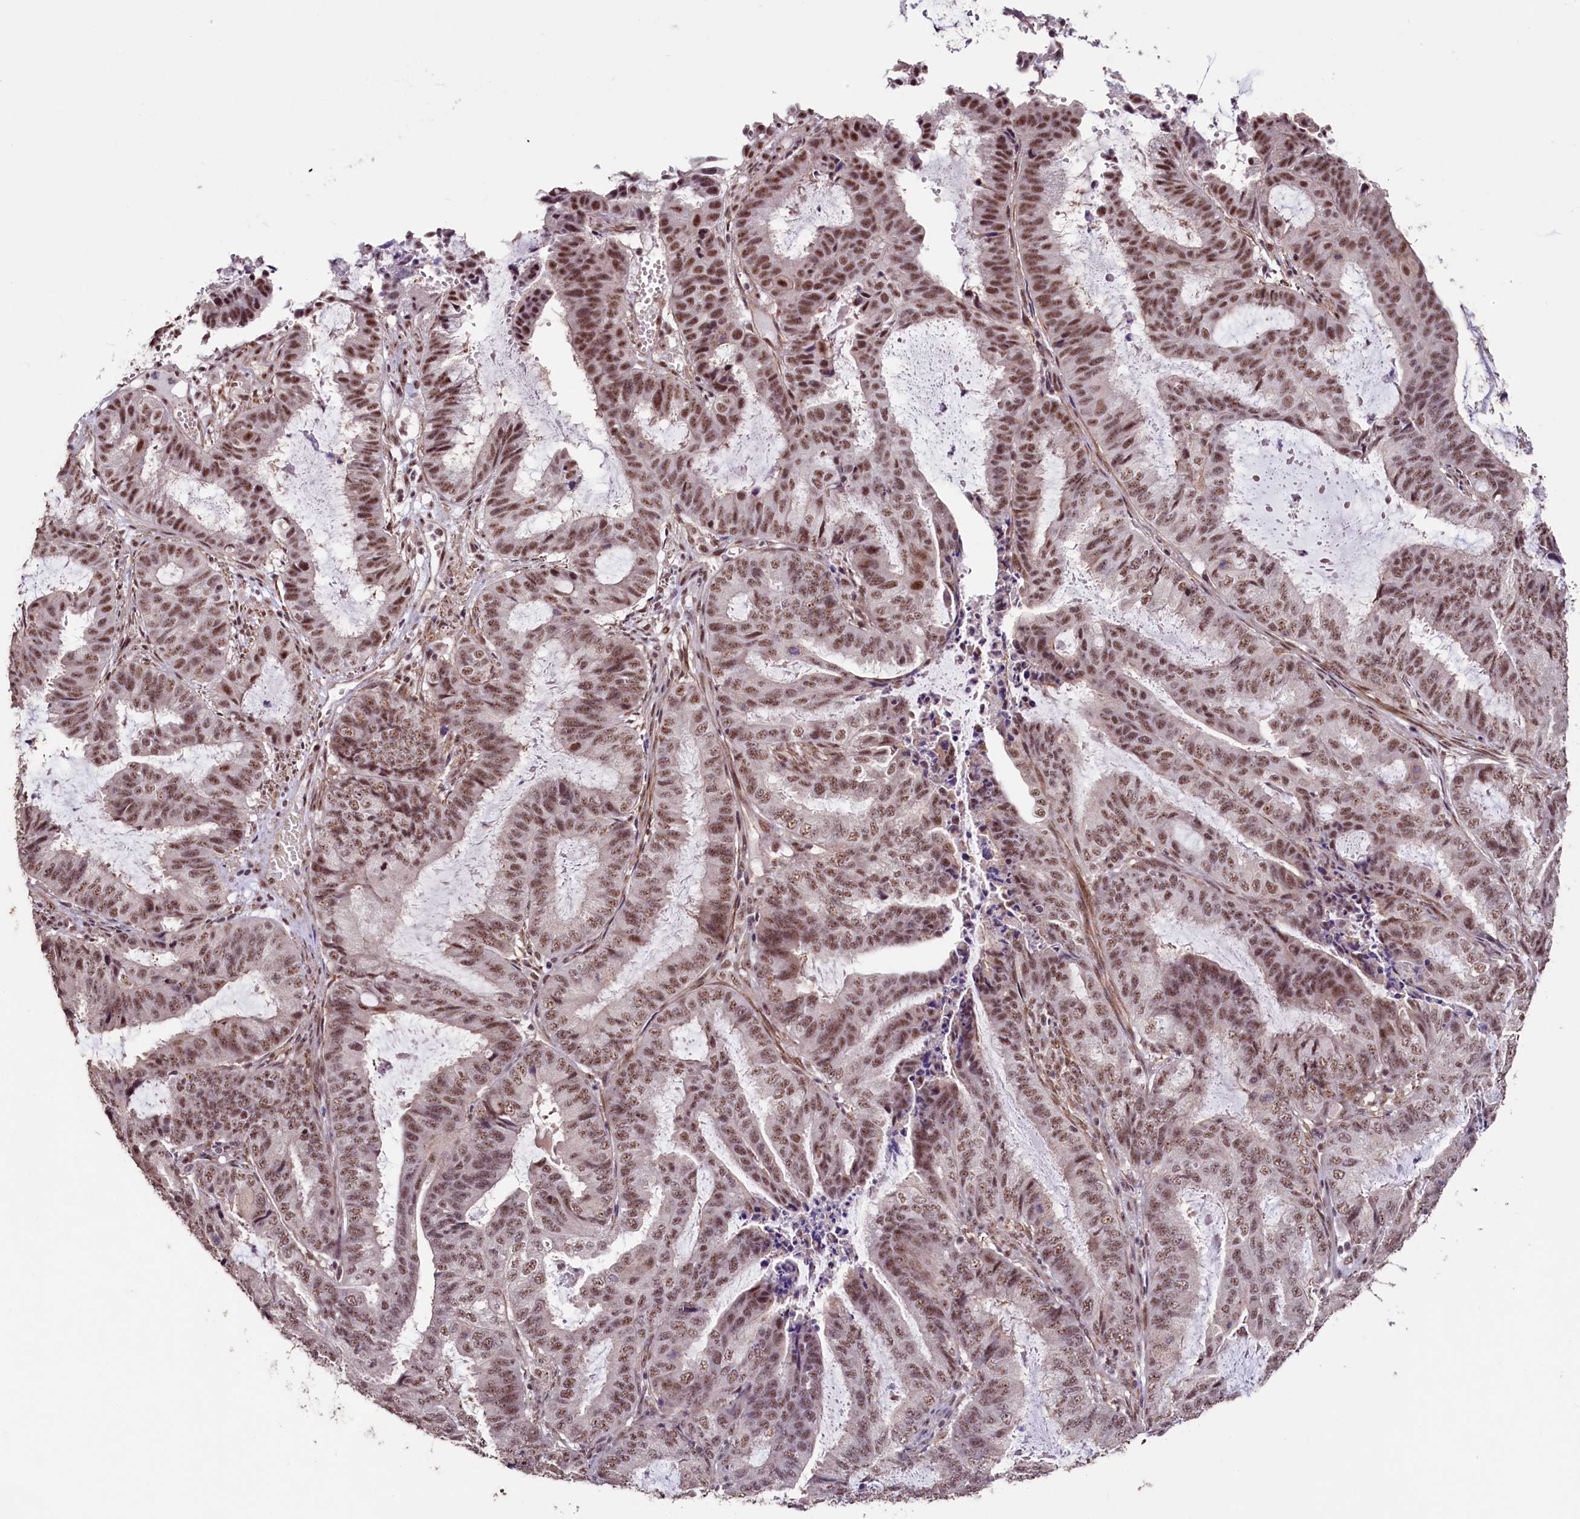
{"staining": {"intensity": "moderate", "quantity": "25%-75%", "location": "nuclear"}, "tissue": "endometrial cancer", "cell_type": "Tumor cells", "image_type": "cancer", "snomed": [{"axis": "morphology", "description": "Adenocarcinoma, NOS"}, {"axis": "topography", "description": "Endometrium"}], "caption": "Immunohistochemical staining of human endometrial cancer exhibits medium levels of moderate nuclear protein staining in approximately 25%-75% of tumor cells. (DAB (3,3'-diaminobenzidine) IHC, brown staining for protein, blue staining for nuclei).", "gene": "SFSWAP", "patient": {"sex": "female", "age": 51}}